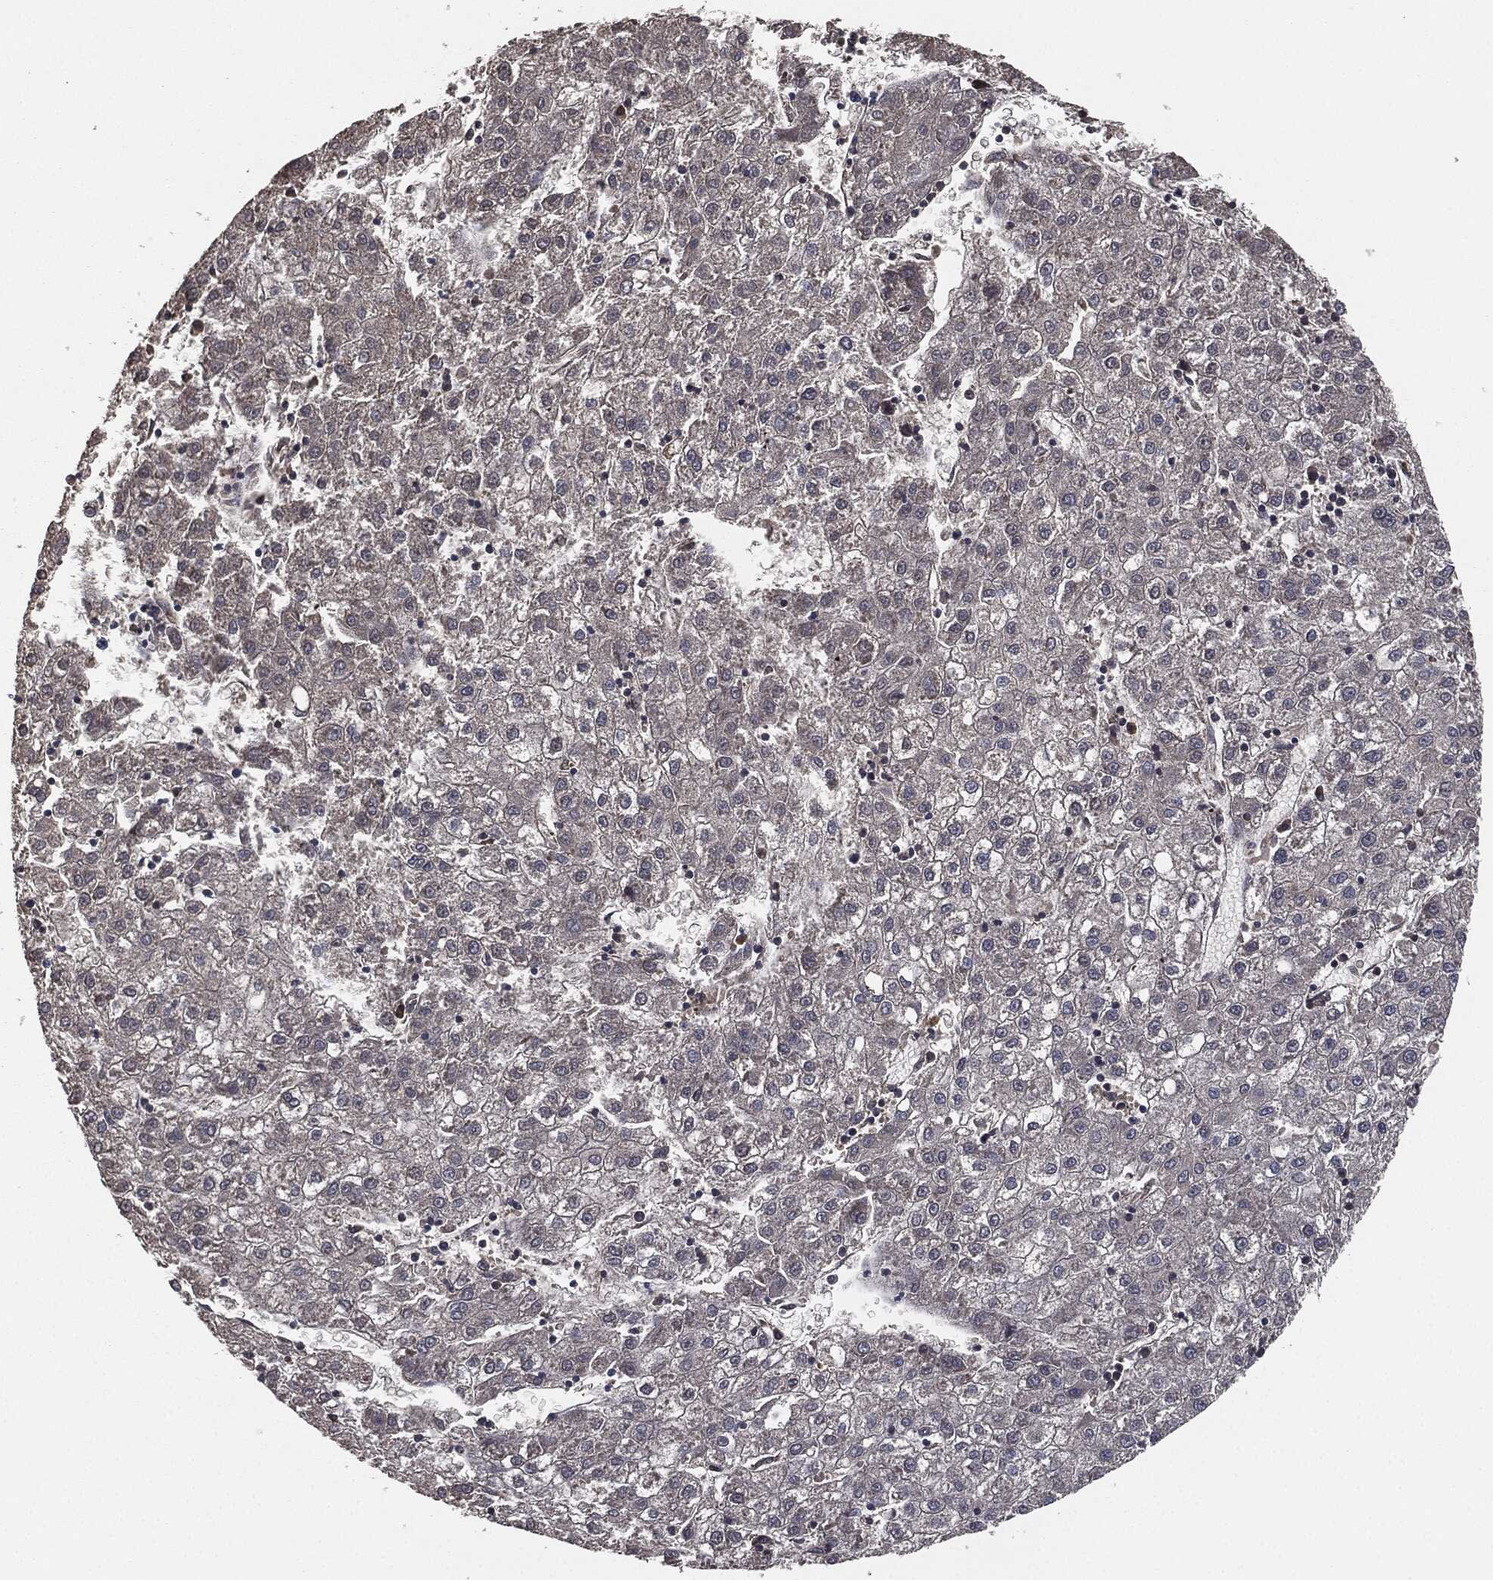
{"staining": {"intensity": "negative", "quantity": "none", "location": "none"}, "tissue": "liver cancer", "cell_type": "Tumor cells", "image_type": "cancer", "snomed": [{"axis": "morphology", "description": "Carcinoma, Hepatocellular, NOS"}, {"axis": "topography", "description": "Liver"}], "caption": "IHC micrograph of human liver cancer (hepatocellular carcinoma) stained for a protein (brown), which demonstrates no staining in tumor cells.", "gene": "ERBIN", "patient": {"sex": "male", "age": 72}}